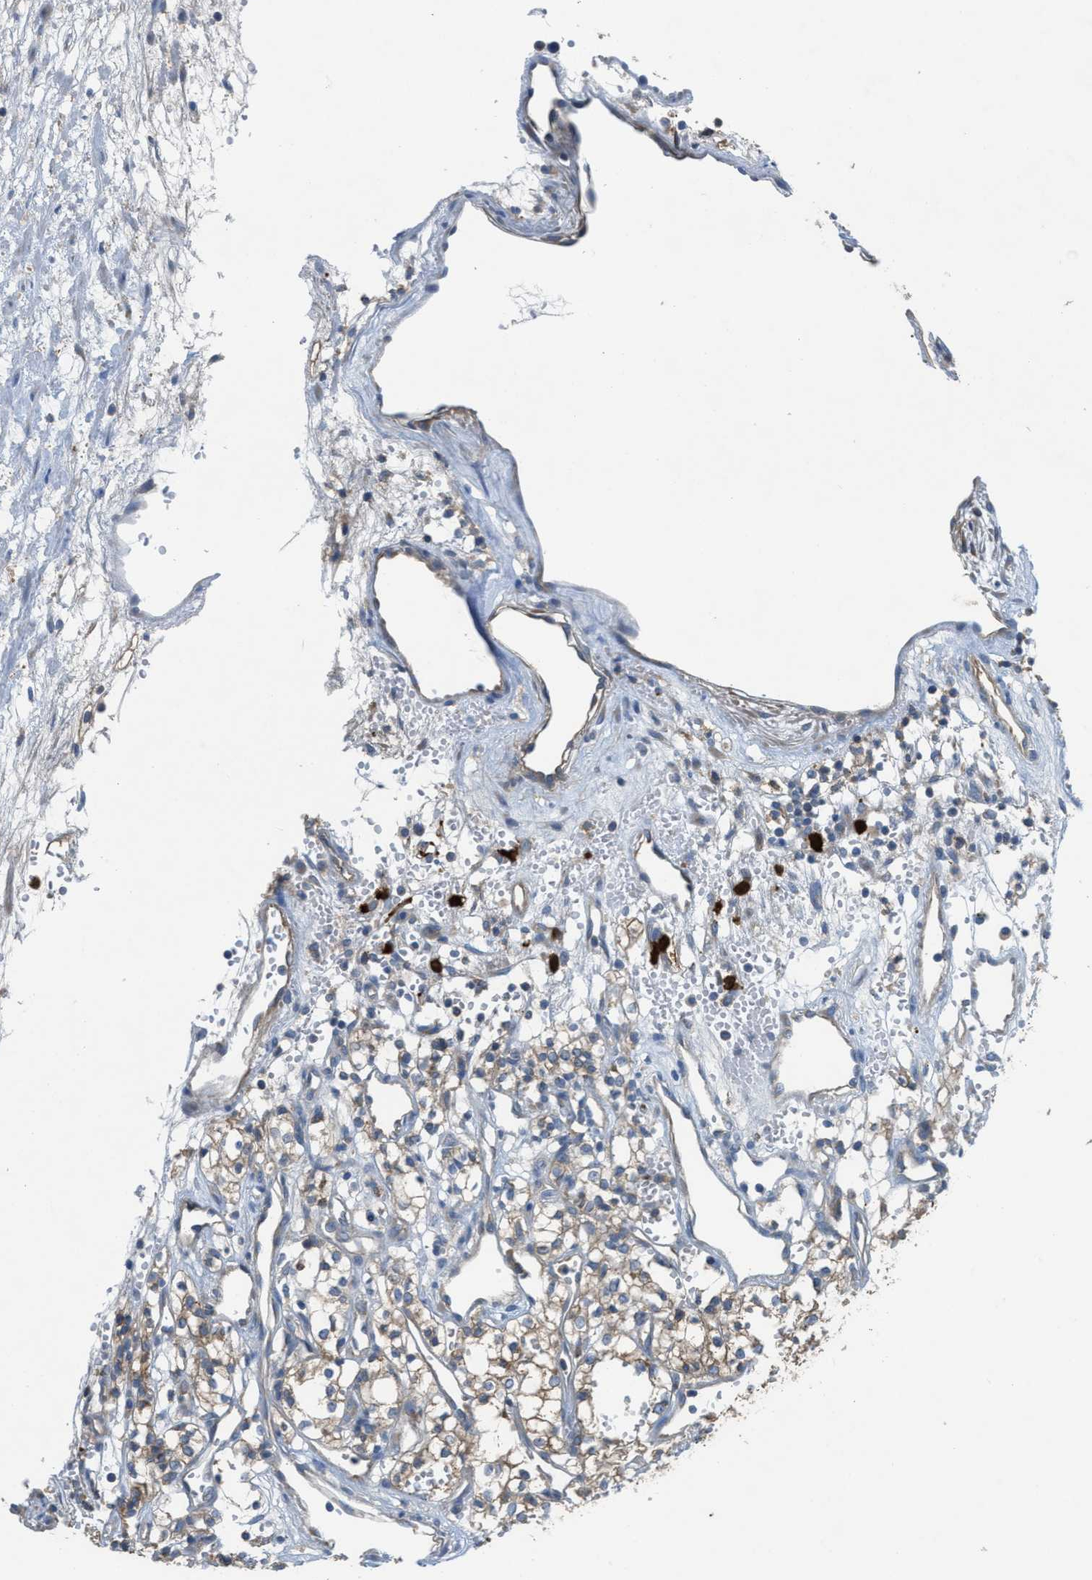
{"staining": {"intensity": "moderate", "quantity": ">75%", "location": "cytoplasmic/membranous"}, "tissue": "renal cancer", "cell_type": "Tumor cells", "image_type": "cancer", "snomed": [{"axis": "morphology", "description": "Adenocarcinoma, NOS"}, {"axis": "topography", "description": "Kidney"}], "caption": "Immunohistochemistry (IHC) (DAB) staining of renal cancer (adenocarcinoma) displays moderate cytoplasmic/membranous protein staining in approximately >75% of tumor cells.", "gene": "UBA5", "patient": {"sex": "male", "age": 59}}